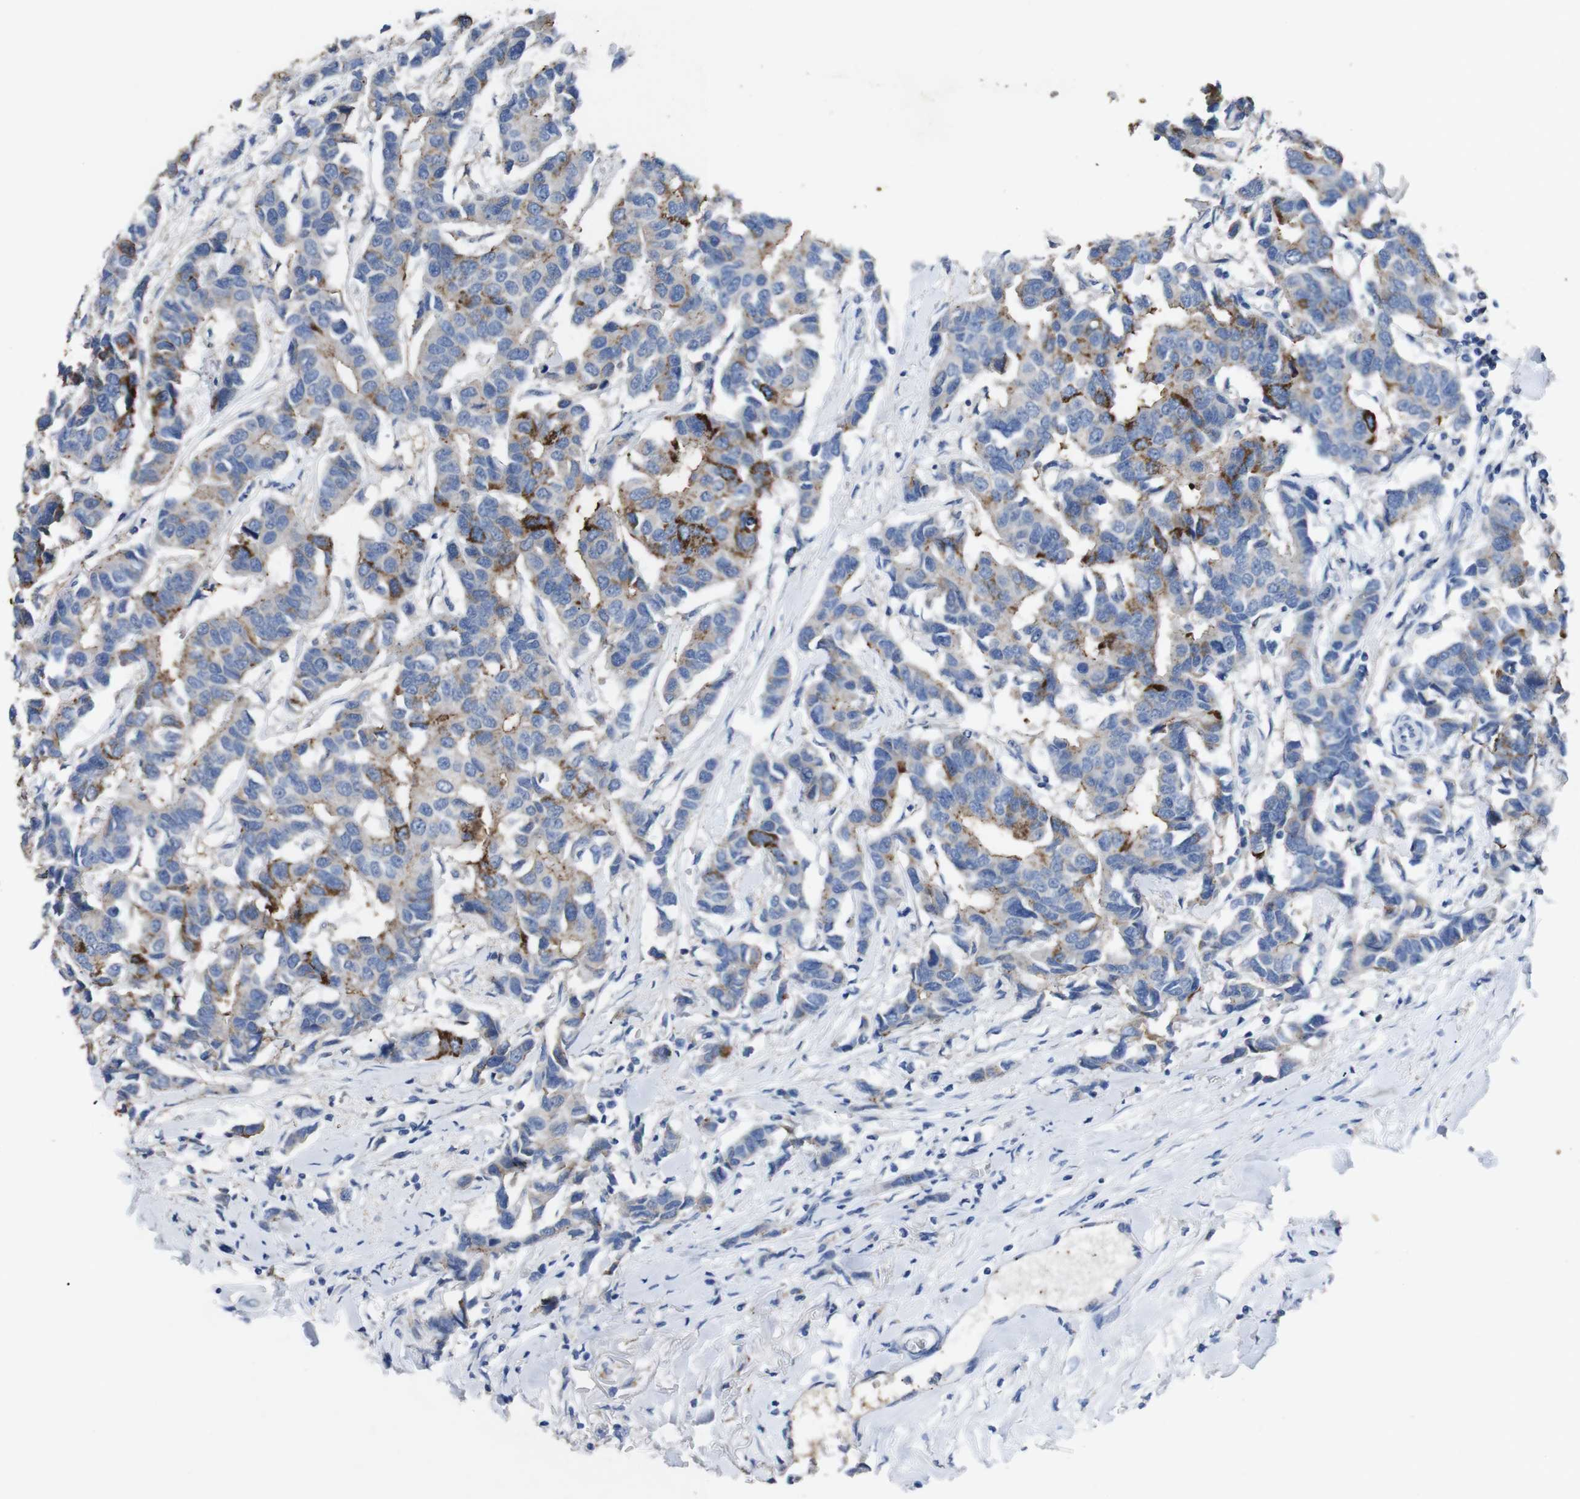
{"staining": {"intensity": "strong", "quantity": "<25%", "location": "cytoplasmic/membranous"}, "tissue": "breast cancer", "cell_type": "Tumor cells", "image_type": "cancer", "snomed": [{"axis": "morphology", "description": "Duct carcinoma"}, {"axis": "topography", "description": "Breast"}], "caption": "Immunohistochemical staining of breast infiltrating ductal carcinoma reveals medium levels of strong cytoplasmic/membranous expression in about <25% of tumor cells.", "gene": "GJB2", "patient": {"sex": "female", "age": 80}}